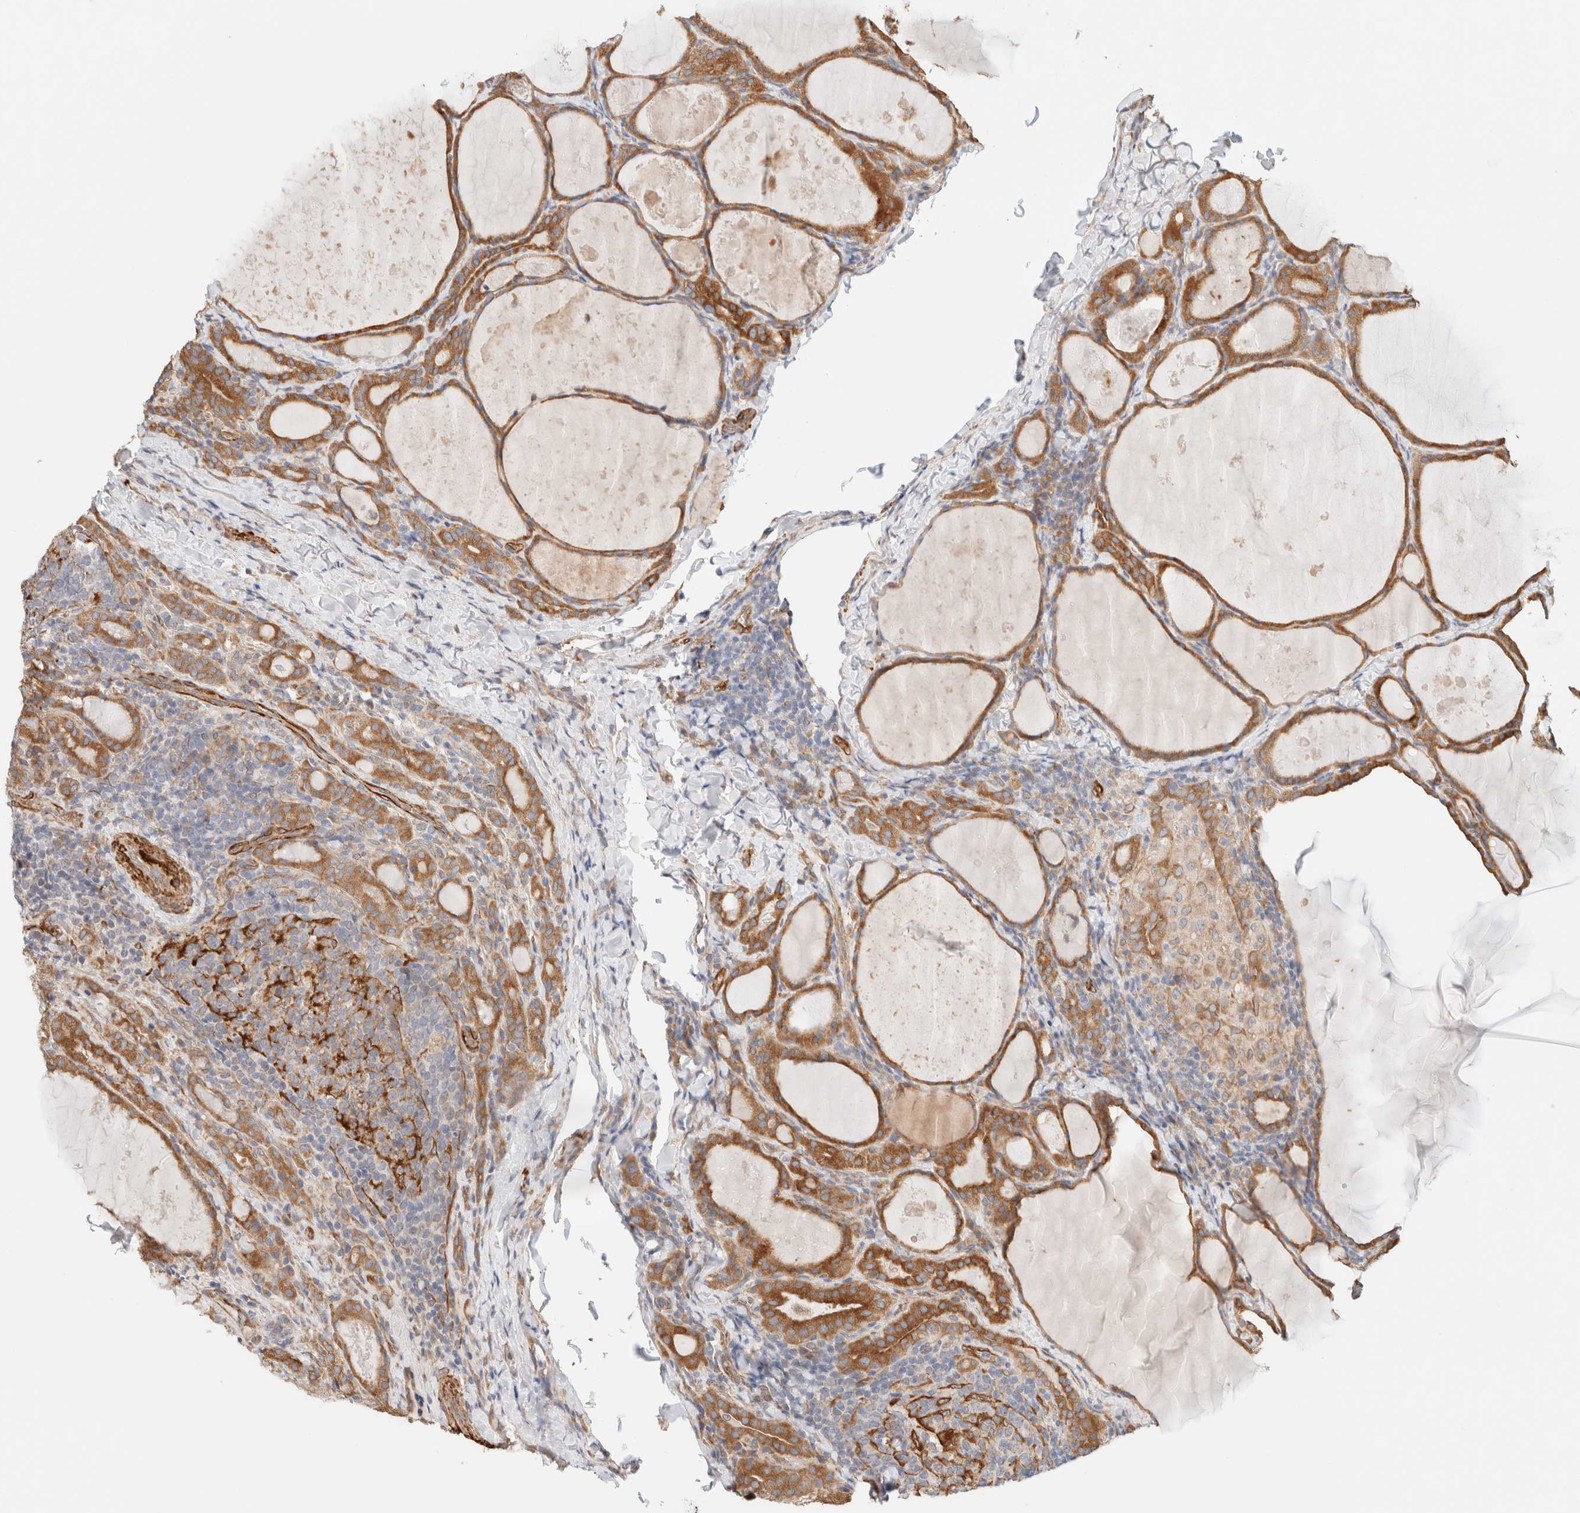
{"staining": {"intensity": "strong", "quantity": ">75%", "location": "cytoplasmic/membranous"}, "tissue": "thyroid cancer", "cell_type": "Tumor cells", "image_type": "cancer", "snomed": [{"axis": "morphology", "description": "Papillary adenocarcinoma, NOS"}, {"axis": "topography", "description": "Thyroid gland"}], "caption": "Immunohistochemical staining of human papillary adenocarcinoma (thyroid) exhibits strong cytoplasmic/membranous protein positivity in about >75% of tumor cells. Nuclei are stained in blue.", "gene": "RRP15", "patient": {"sex": "female", "age": 42}}